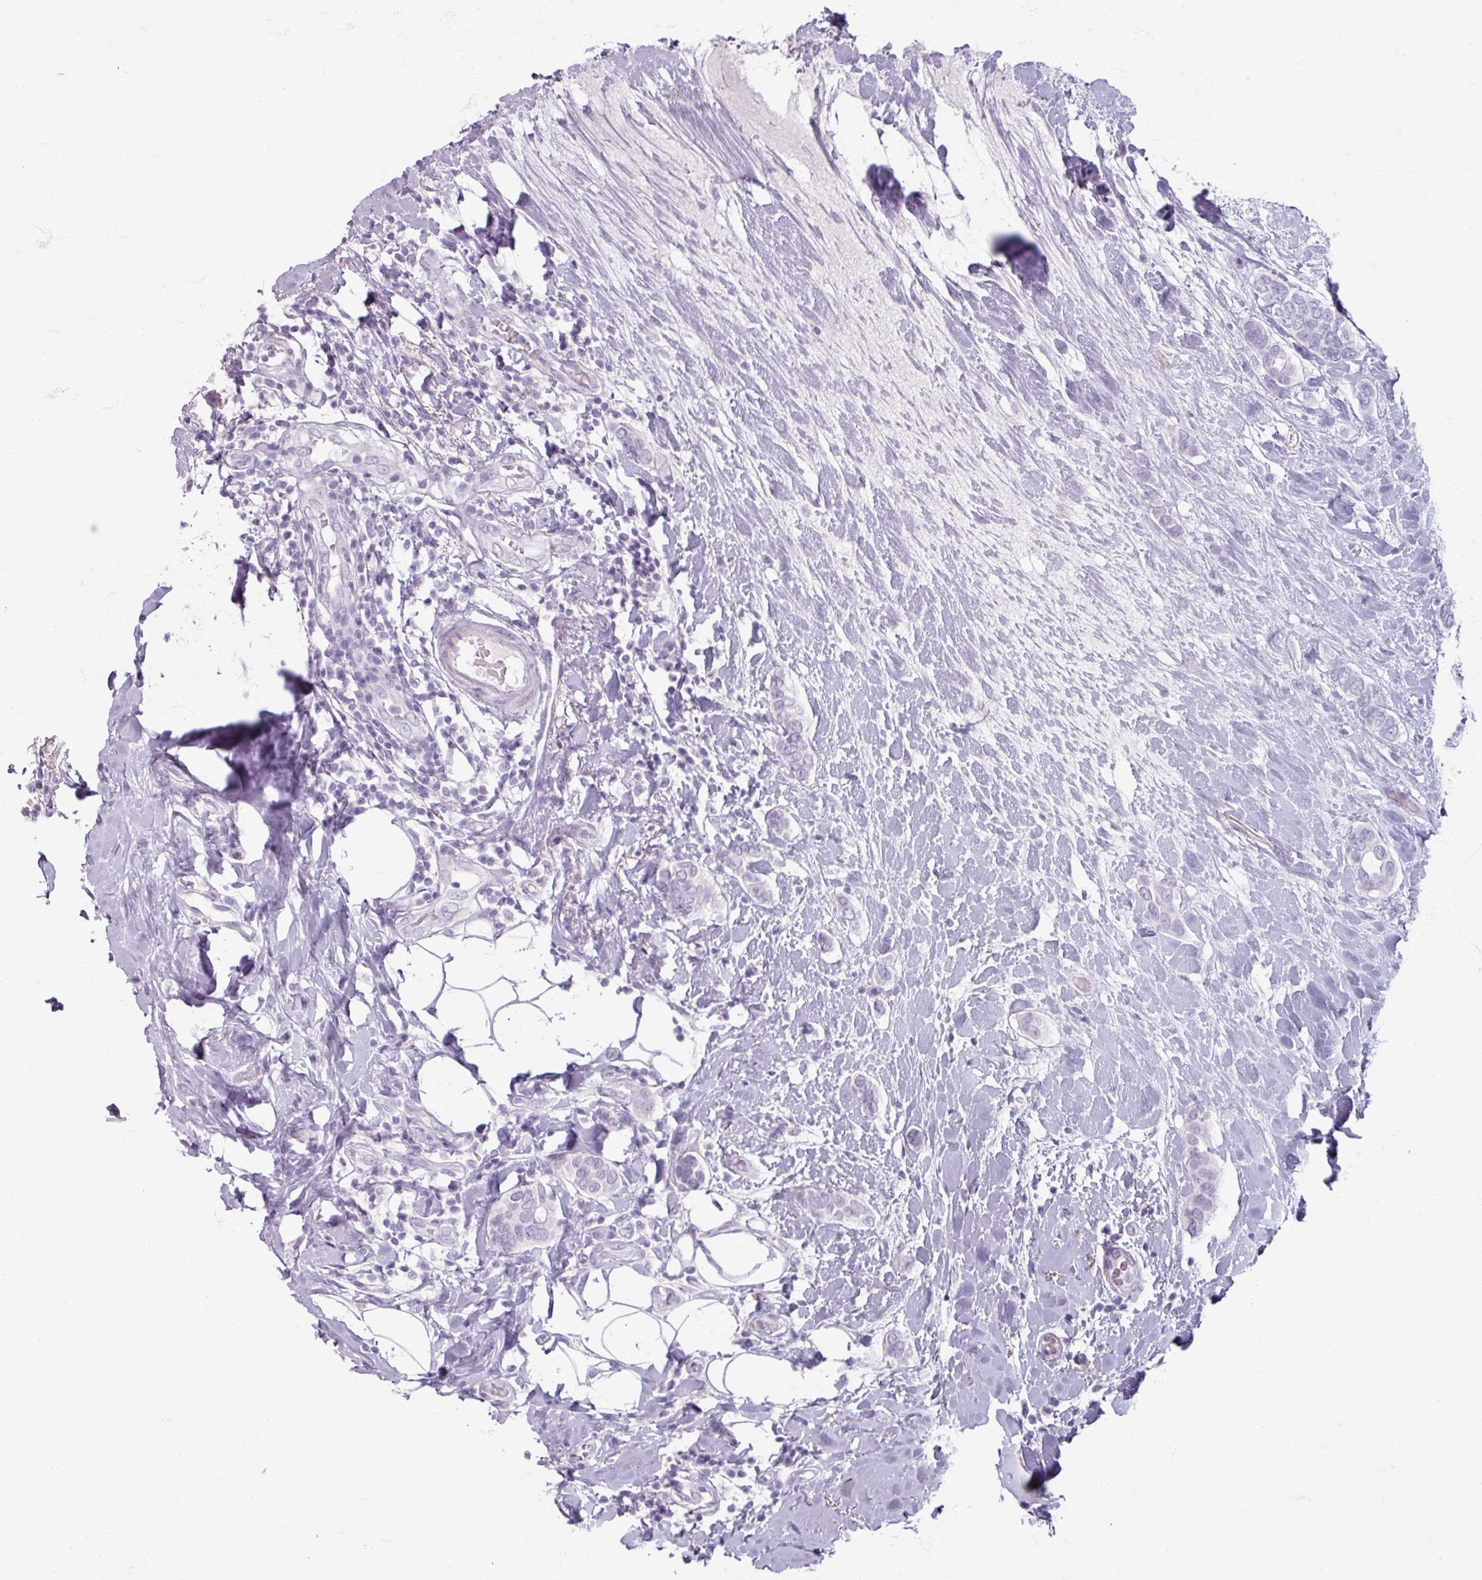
{"staining": {"intensity": "negative", "quantity": "none", "location": "none"}, "tissue": "breast cancer", "cell_type": "Tumor cells", "image_type": "cancer", "snomed": [{"axis": "morphology", "description": "Lobular carcinoma"}, {"axis": "topography", "description": "Breast"}], "caption": "Immunohistochemistry of human breast cancer (lobular carcinoma) exhibits no expression in tumor cells. The staining is performed using DAB (3,3'-diaminobenzidine) brown chromogen with nuclei counter-stained in using hematoxylin.", "gene": "TG", "patient": {"sex": "female", "age": 51}}